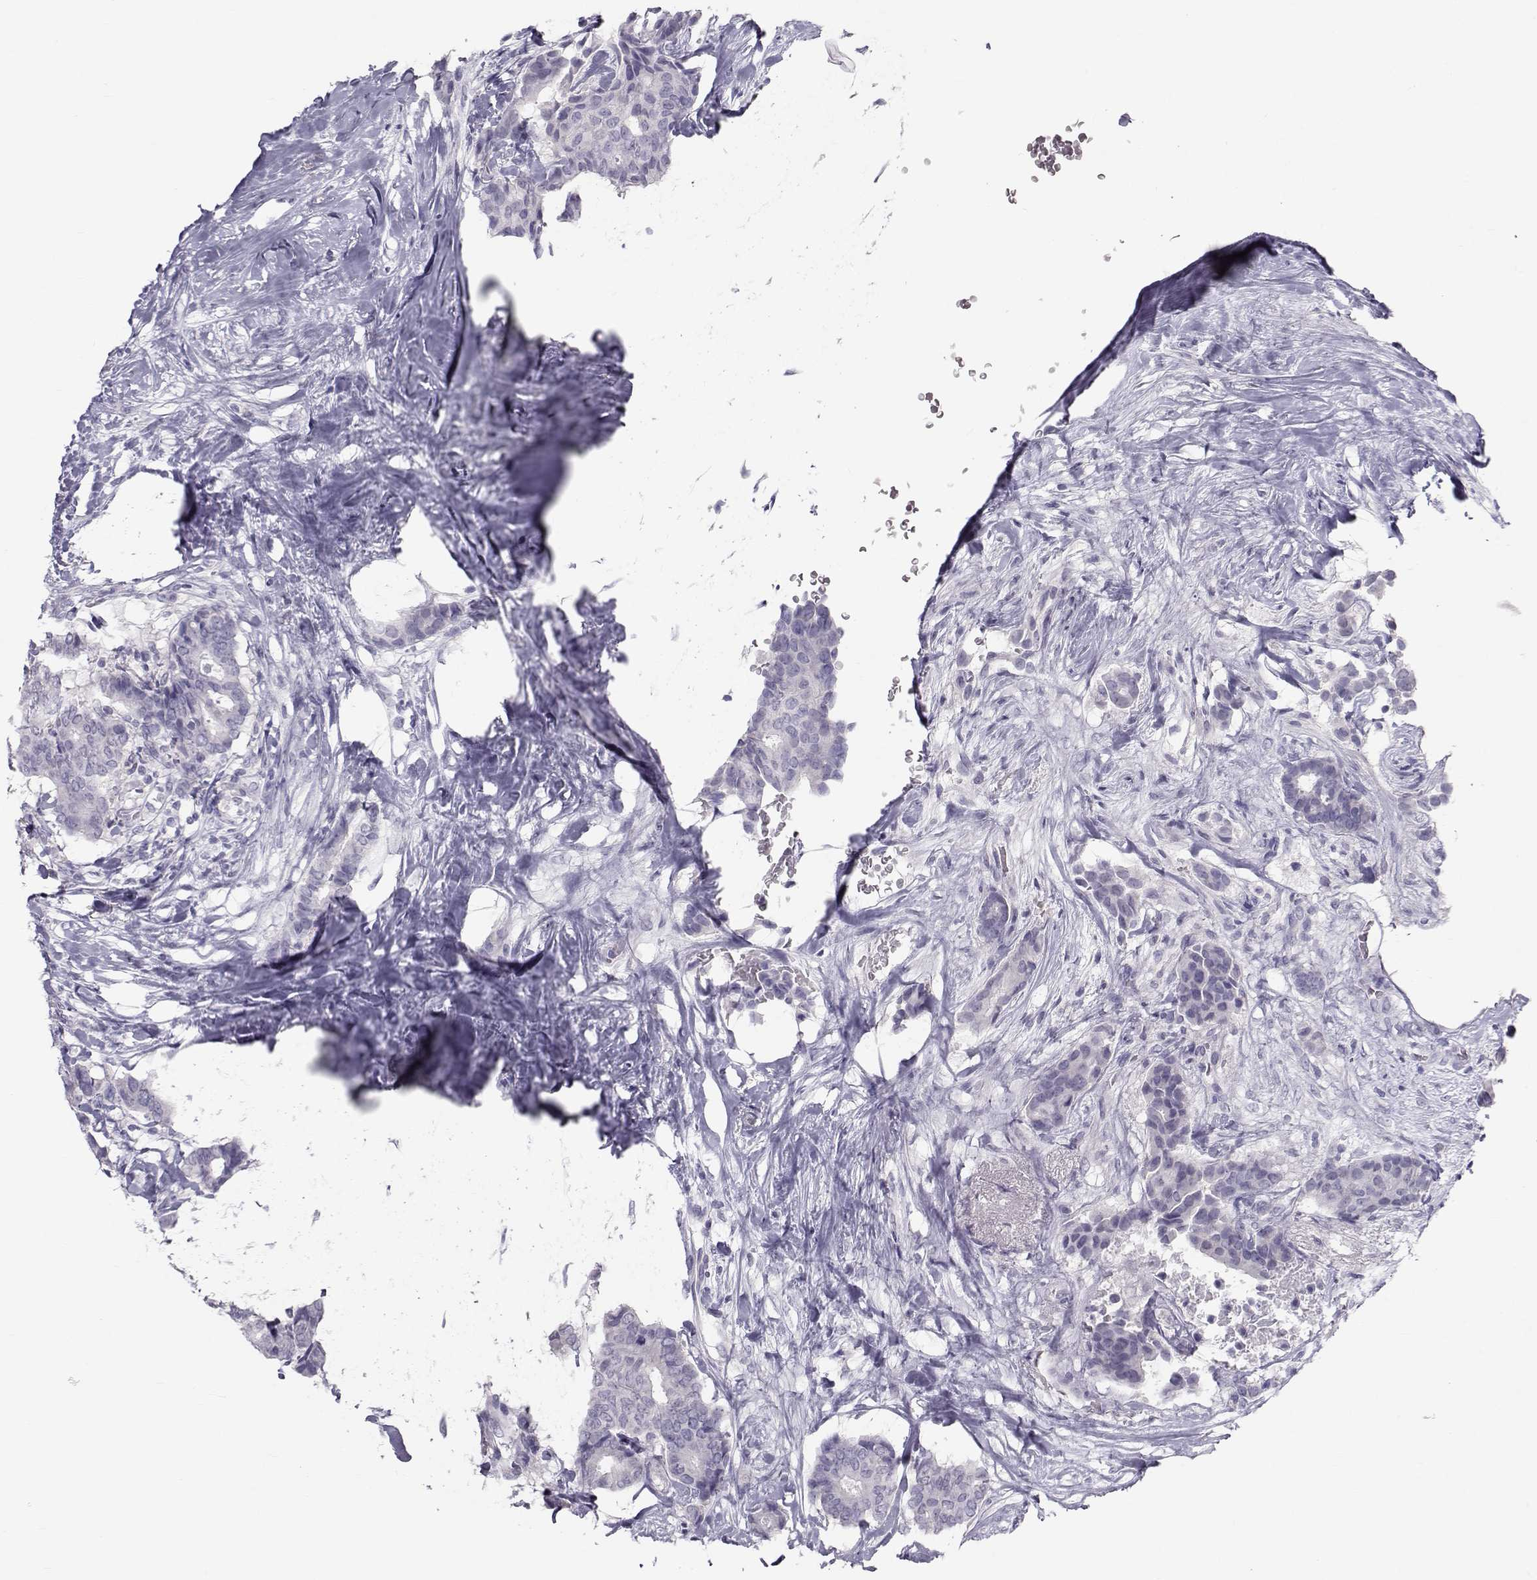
{"staining": {"intensity": "negative", "quantity": "none", "location": "none"}, "tissue": "breast cancer", "cell_type": "Tumor cells", "image_type": "cancer", "snomed": [{"axis": "morphology", "description": "Duct carcinoma"}, {"axis": "topography", "description": "Breast"}], "caption": "The photomicrograph demonstrates no staining of tumor cells in breast cancer.", "gene": "GARIN3", "patient": {"sex": "female", "age": 75}}